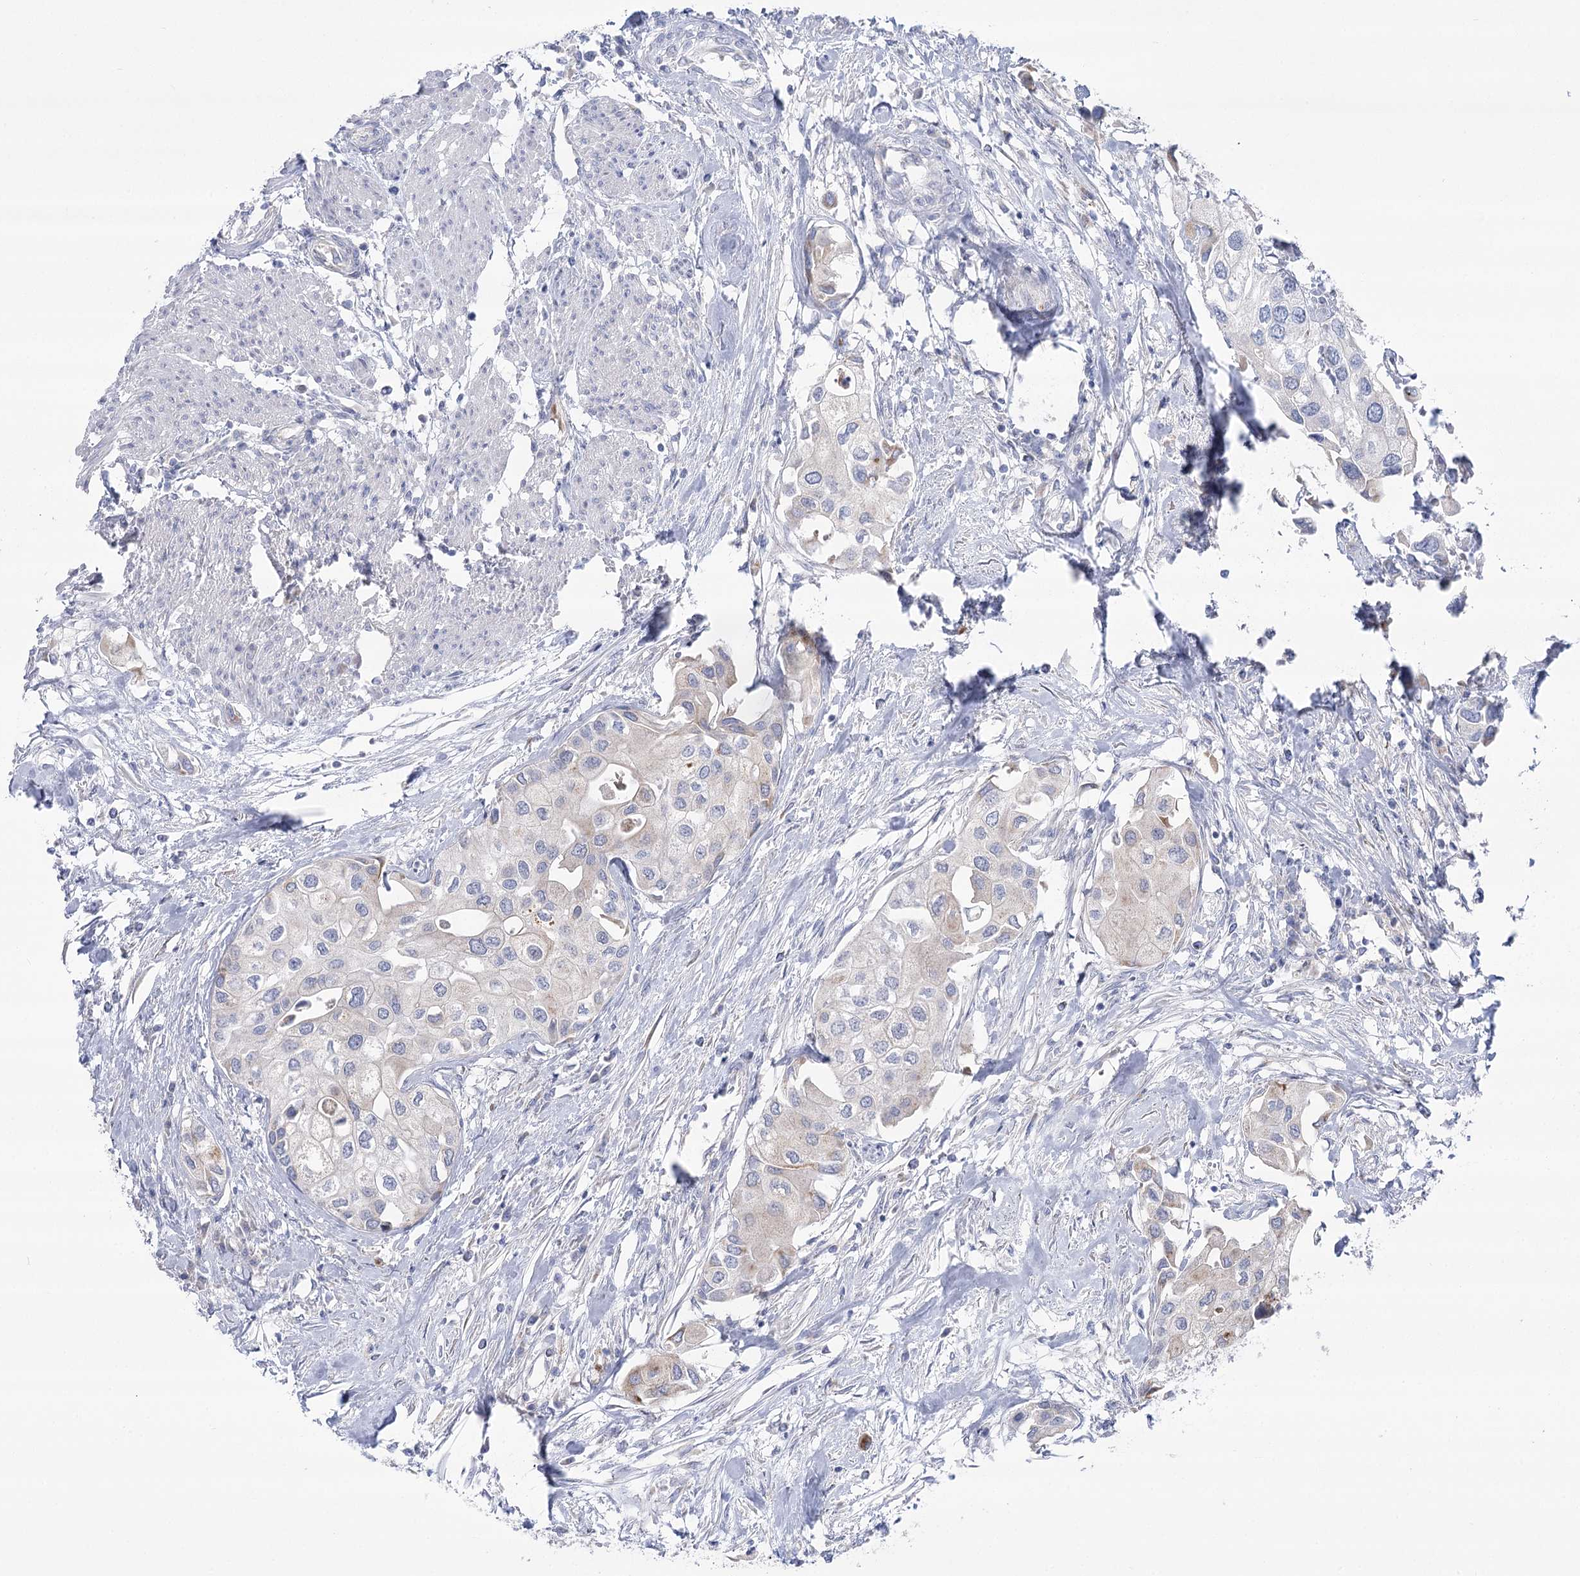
{"staining": {"intensity": "negative", "quantity": "none", "location": "none"}, "tissue": "urothelial cancer", "cell_type": "Tumor cells", "image_type": "cancer", "snomed": [{"axis": "morphology", "description": "Urothelial carcinoma, High grade"}, {"axis": "topography", "description": "Urinary bladder"}], "caption": "Immunohistochemistry (IHC) of urothelial carcinoma (high-grade) exhibits no staining in tumor cells.", "gene": "SIAE", "patient": {"sex": "male", "age": 64}}